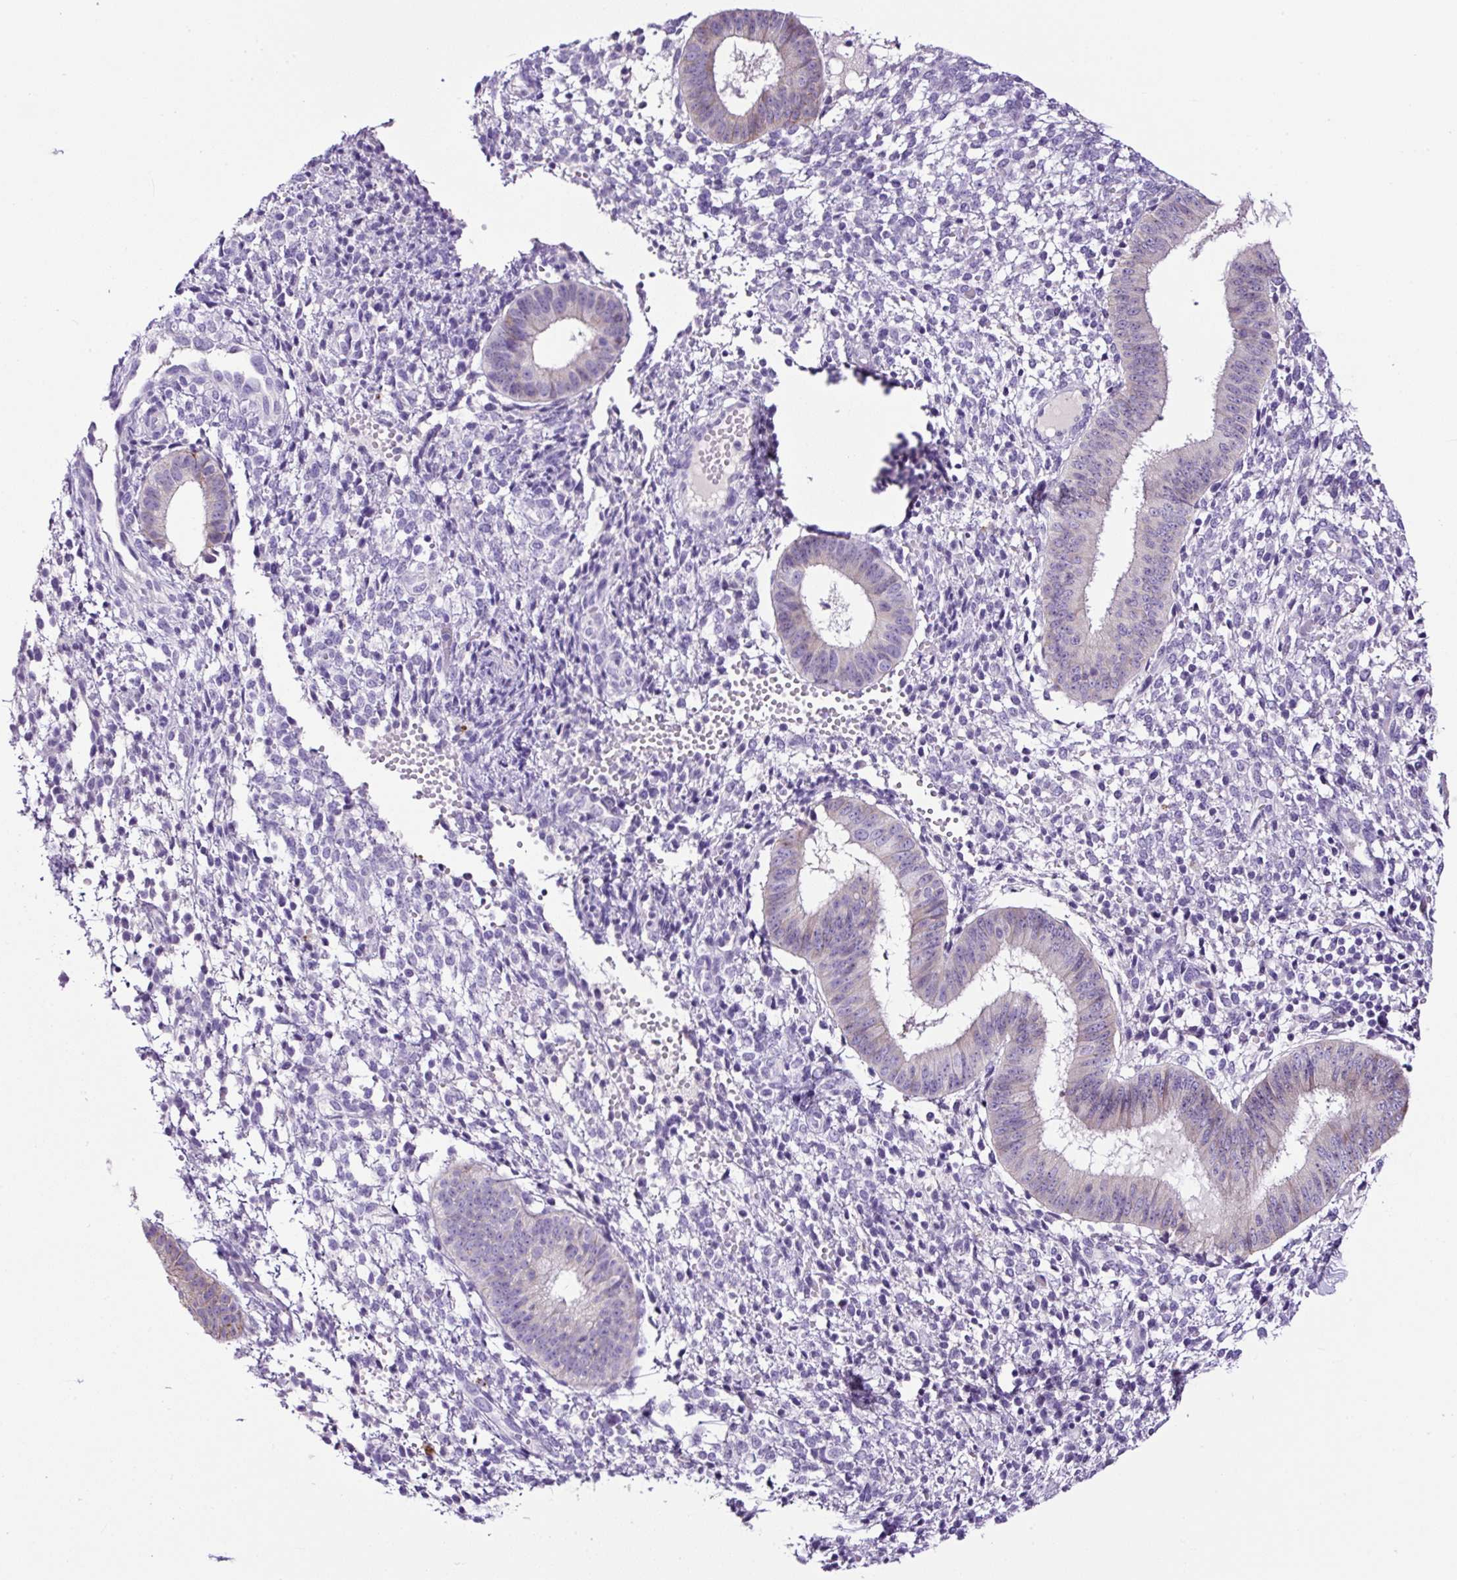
{"staining": {"intensity": "negative", "quantity": "none", "location": "none"}, "tissue": "endometrium", "cell_type": "Cells in endometrial stroma", "image_type": "normal", "snomed": [{"axis": "morphology", "description": "Normal tissue, NOS"}, {"axis": "topography", "description": "Endometrium"}], "caption": "The IHC image has no significant staining in cells in endometrial stroma of endometrium.", "gene": "SP8", "patient": {"sex": "female", "age": 49}}